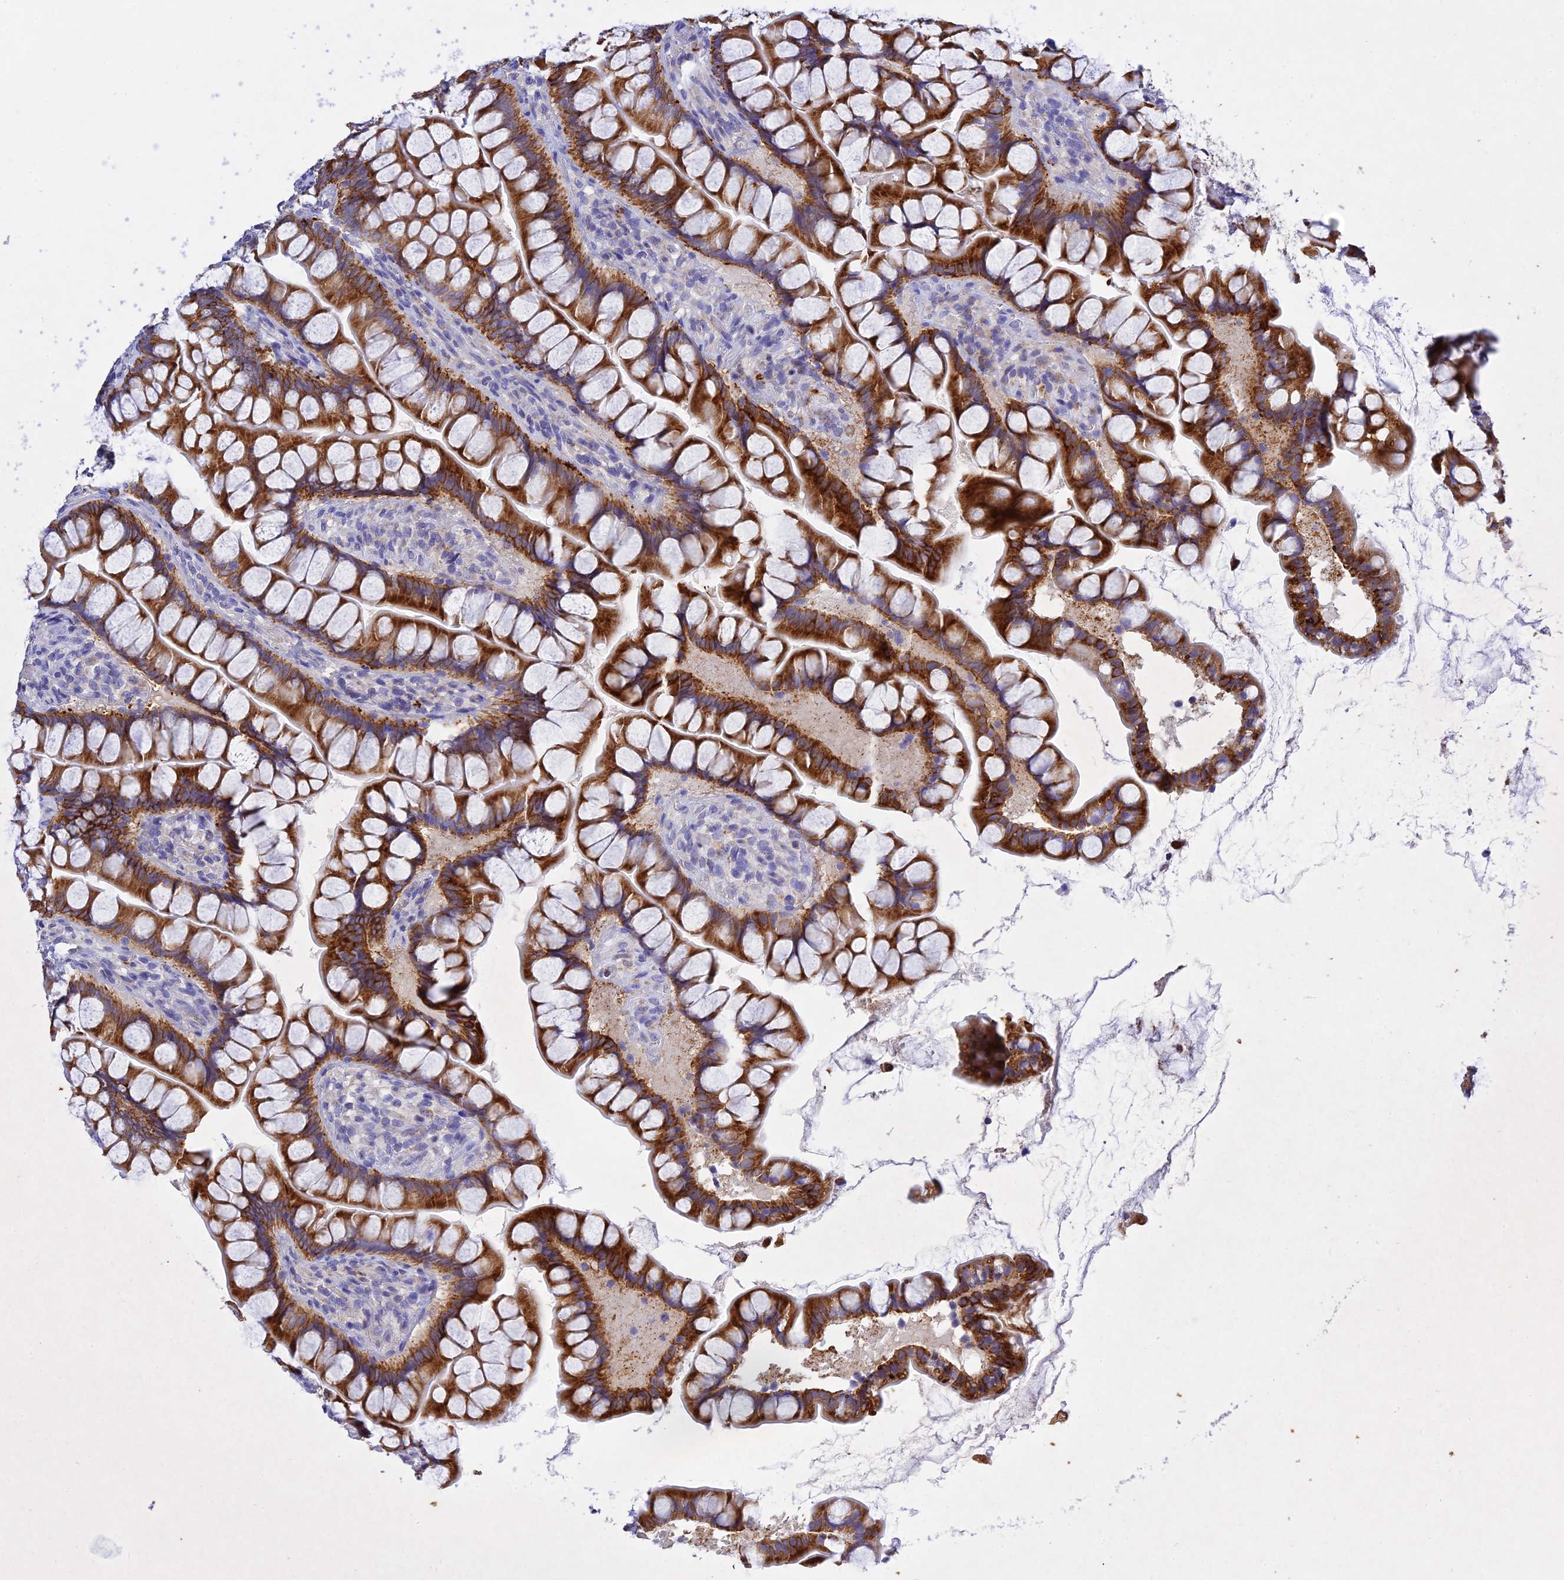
{"staining": {"intensity": "strong", "quantity": ">75%", "location": "cytoplasmic/membranous"}, "tissue": "small intestine", "cell_type": "Glandular cells", "image_type": "normal", "snomed": [{"axis": "morphology", "description": "Normal tissue, NOS"}, {"axis": "topography", "description": "Small intestine"}], "caption": "DAB (3,3'-diaminobenzidine) immunohistochemical staining of unremarkable small intestine demonstrates strong cytoplasmic/membranous protein expression in approximately >75% of glandular cells. Using DAB (brown) and hematoxylin (blue) stains, captured at high magnification using brightfield microscopy.", "gene": "MS4A5", "patient": {"sex": "male", "age": 70}}